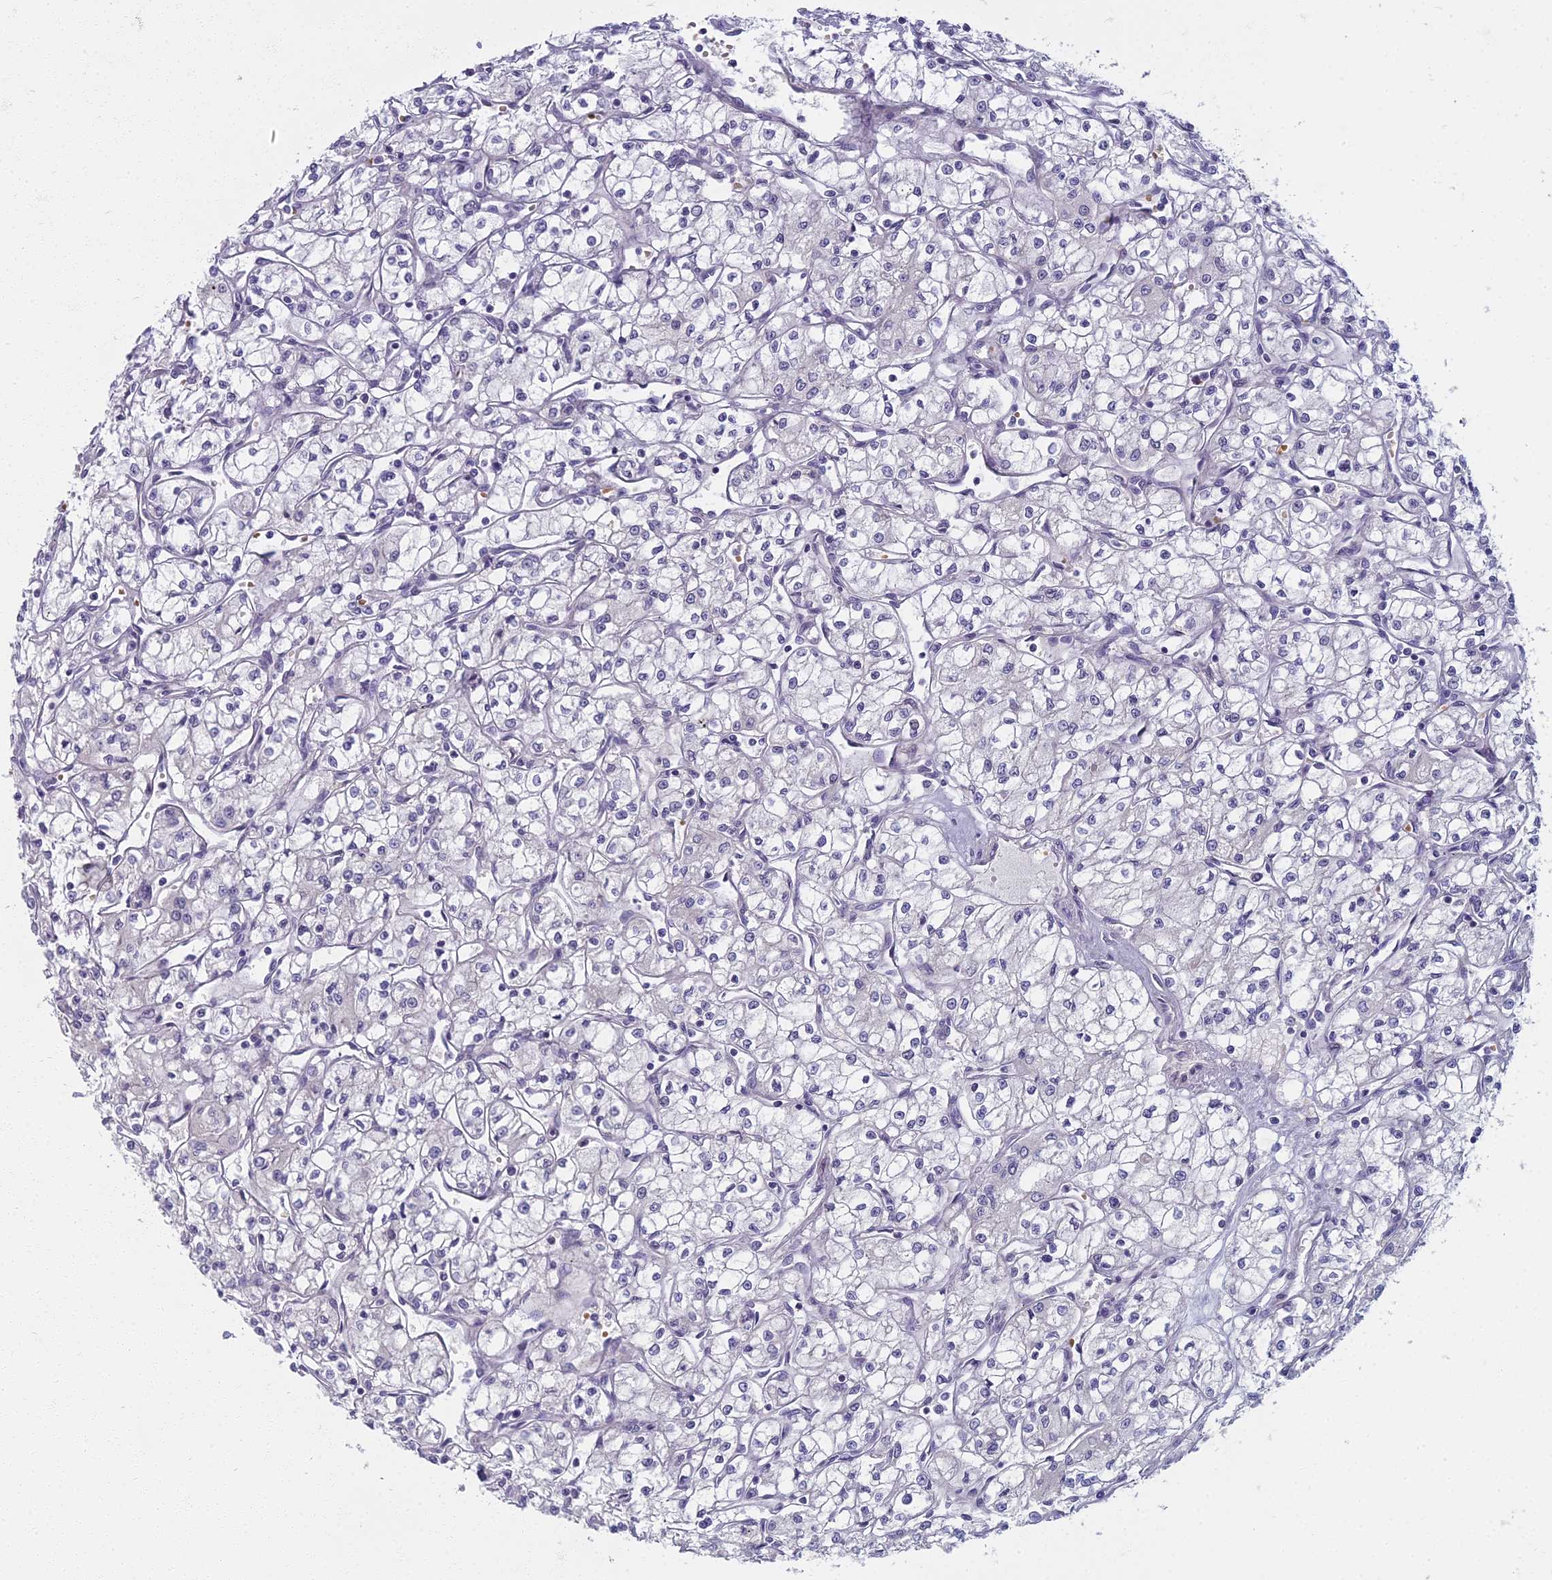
{"staining": {"intensity": "negative", "quantity": "none", "location": "none"}, "tissue": "renal cancer", "cell_type": "Tumor cells", "image_type": "cancer", "snomed": [{"axis": "morphology", "description": "Adenocarcinoma, NOS"}, {"axis": "topography", "description": "Kidney"}], "caption": "An image of human renal cancer is negative for staining in tumor cells.", "gene": "ARL15", "patient": {"sex": "male", "age": 59}}